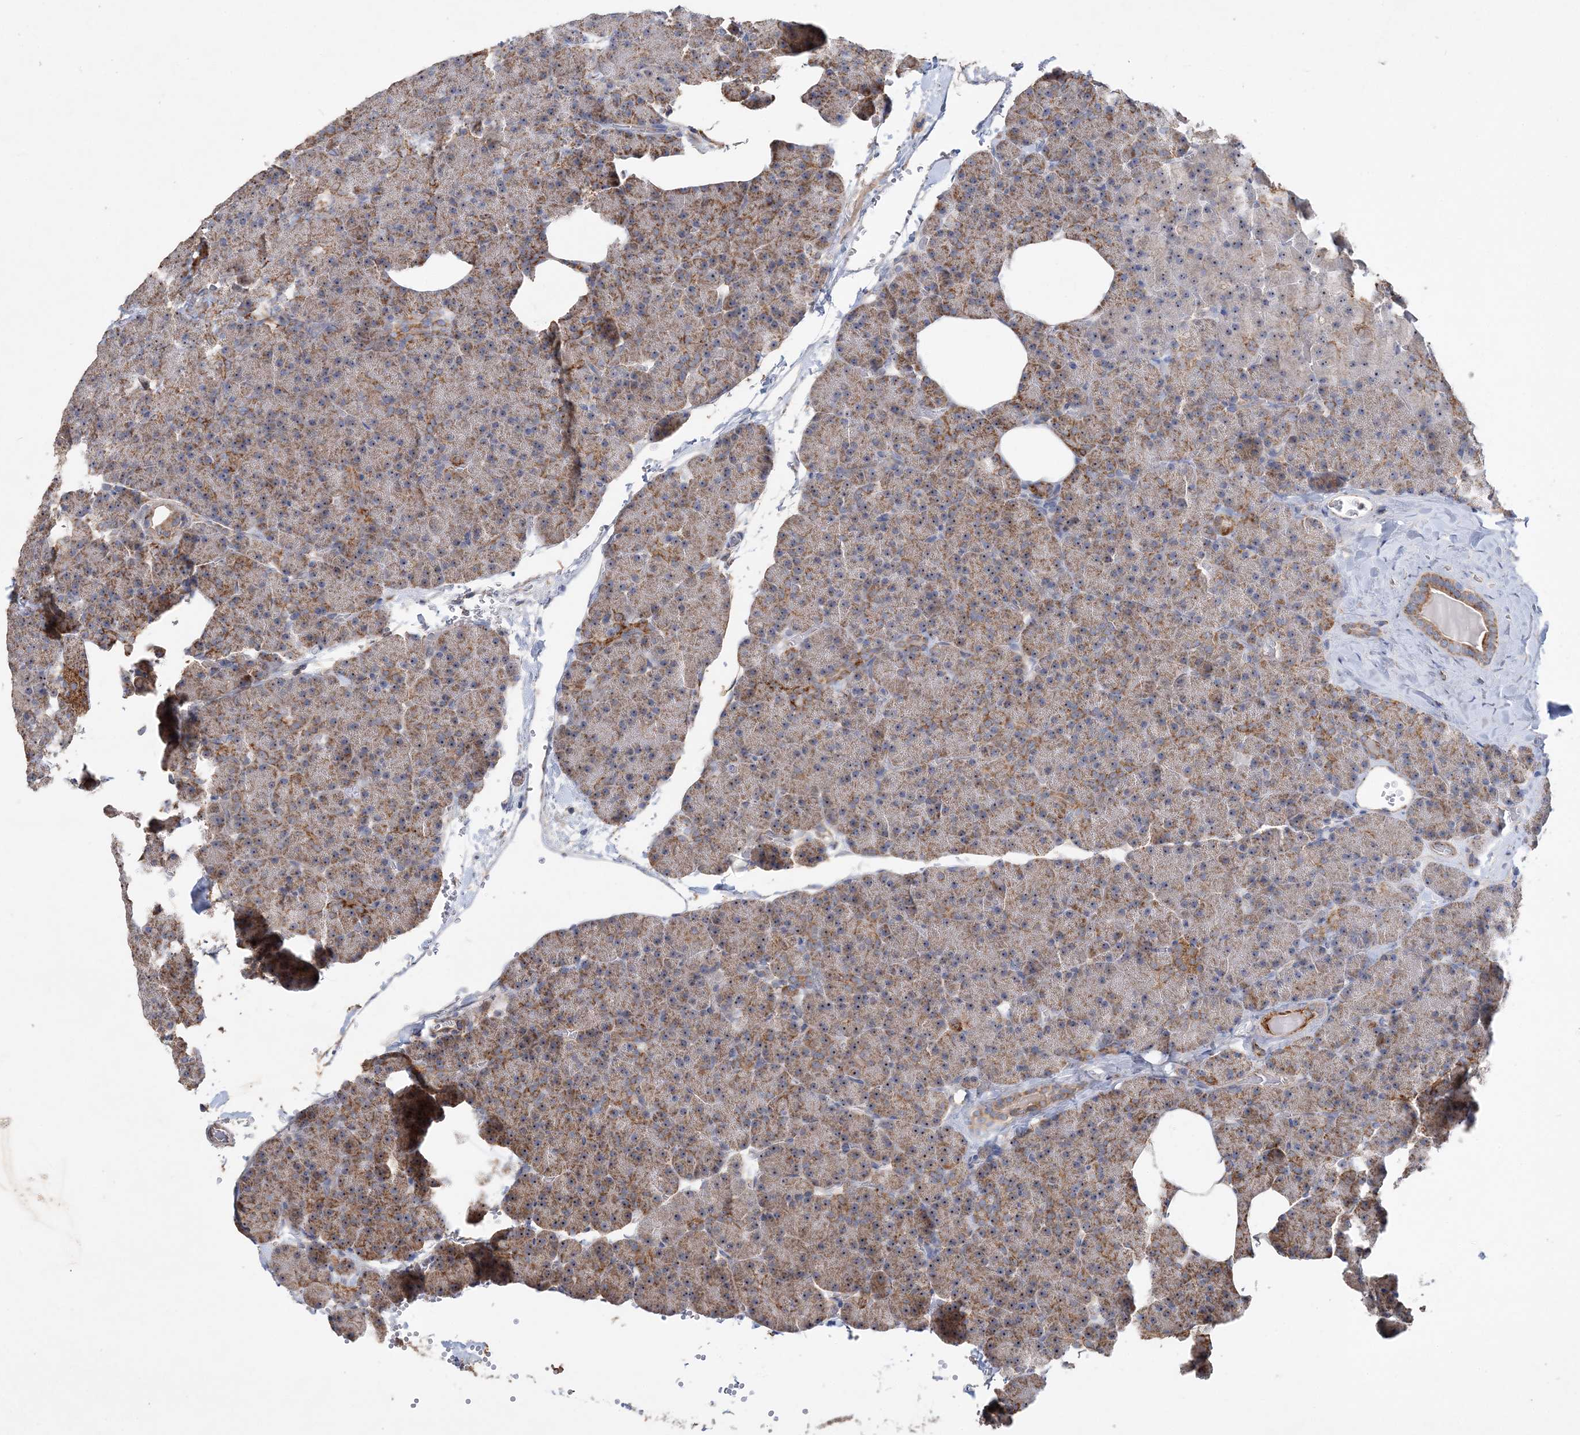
{"staining": {"intensity": "moderate", "quantity": ">75%", "location": "cytoplasmic/membranous,nuclear"}, "tissue": "pancreas", "cell_type": "Exocrine glandular cells", "image_type": "normal", "snomed": [{"axis": "morphology", "description": "Normal tissue, NOS"}, {"axis": "morphology", "description": "Carcinoid, malignant, NOS"}, {"axis": "topography", "description": "Pancreas"}], "caption": "Exocrine glandular cells reveal medium levels of moderate cytoplasmic/membranous,nuclear expression in approximately >75% of cells in normal human pancreas.", "gene": "FEZ2", "patient": {"sex": "female", "age": 35}}